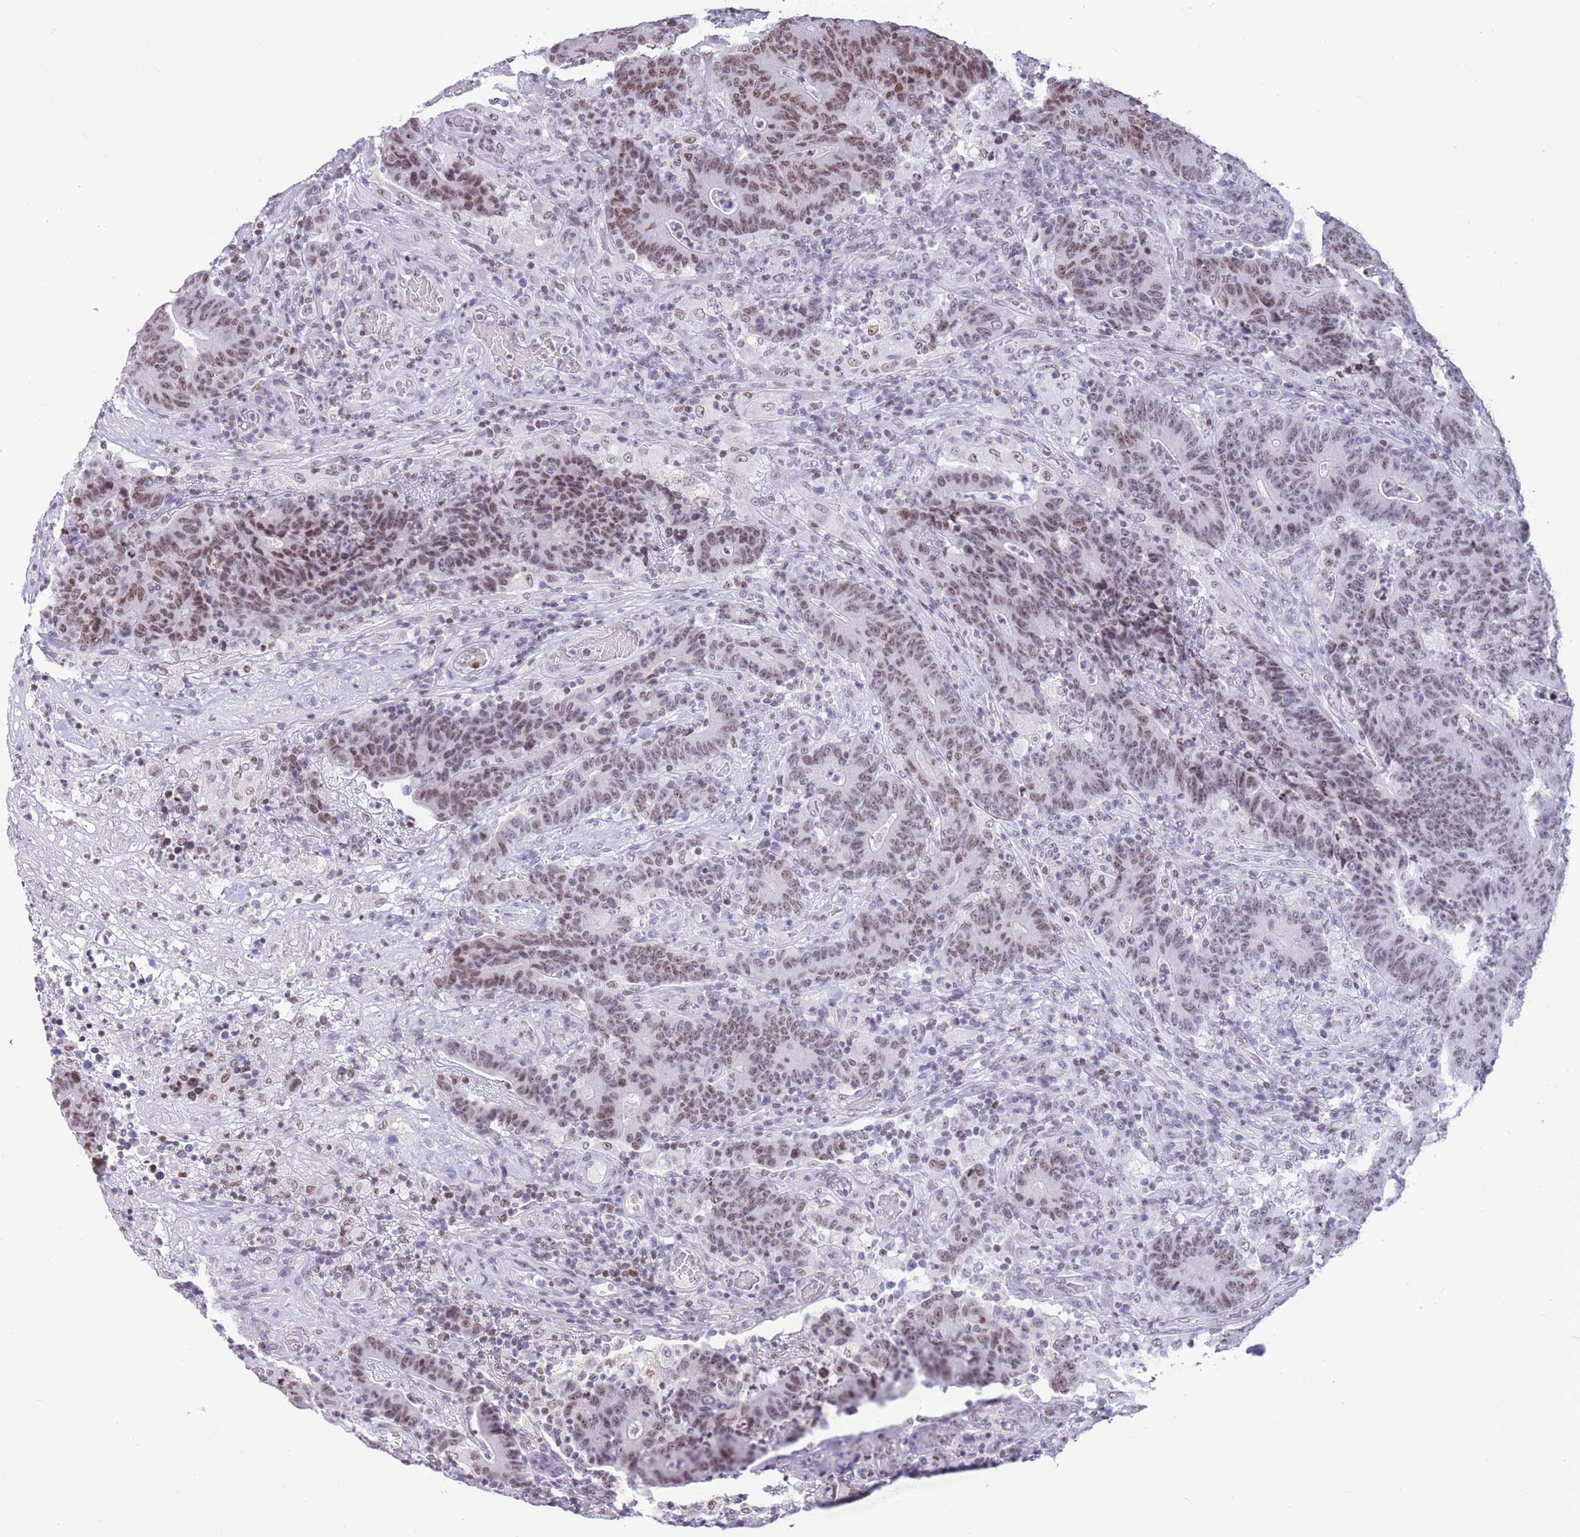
{"staining": {"intensity": "moderate", "quantity": "<25%", "location": "nuclear"}, "tissue": "colorectal cancer", "cell_type": "Tumor cells", "image_type": "cancer", "snomed": [{"axis": "morphology", "description": "Normal tissue, NOS"}, {"axis": "morphology", "description": "Adenocarcinoma, NOS"}, {"axis": "topography", "description": "Colon"}], "caption": "Moderate nuclear positivity for a protein is appreciated in about <25% of tumor cells of colorectal cancer (adenocarcinoma) using IHC.", "gene": "HMGN1", "patient": {"sex": "female", "age": 75}}